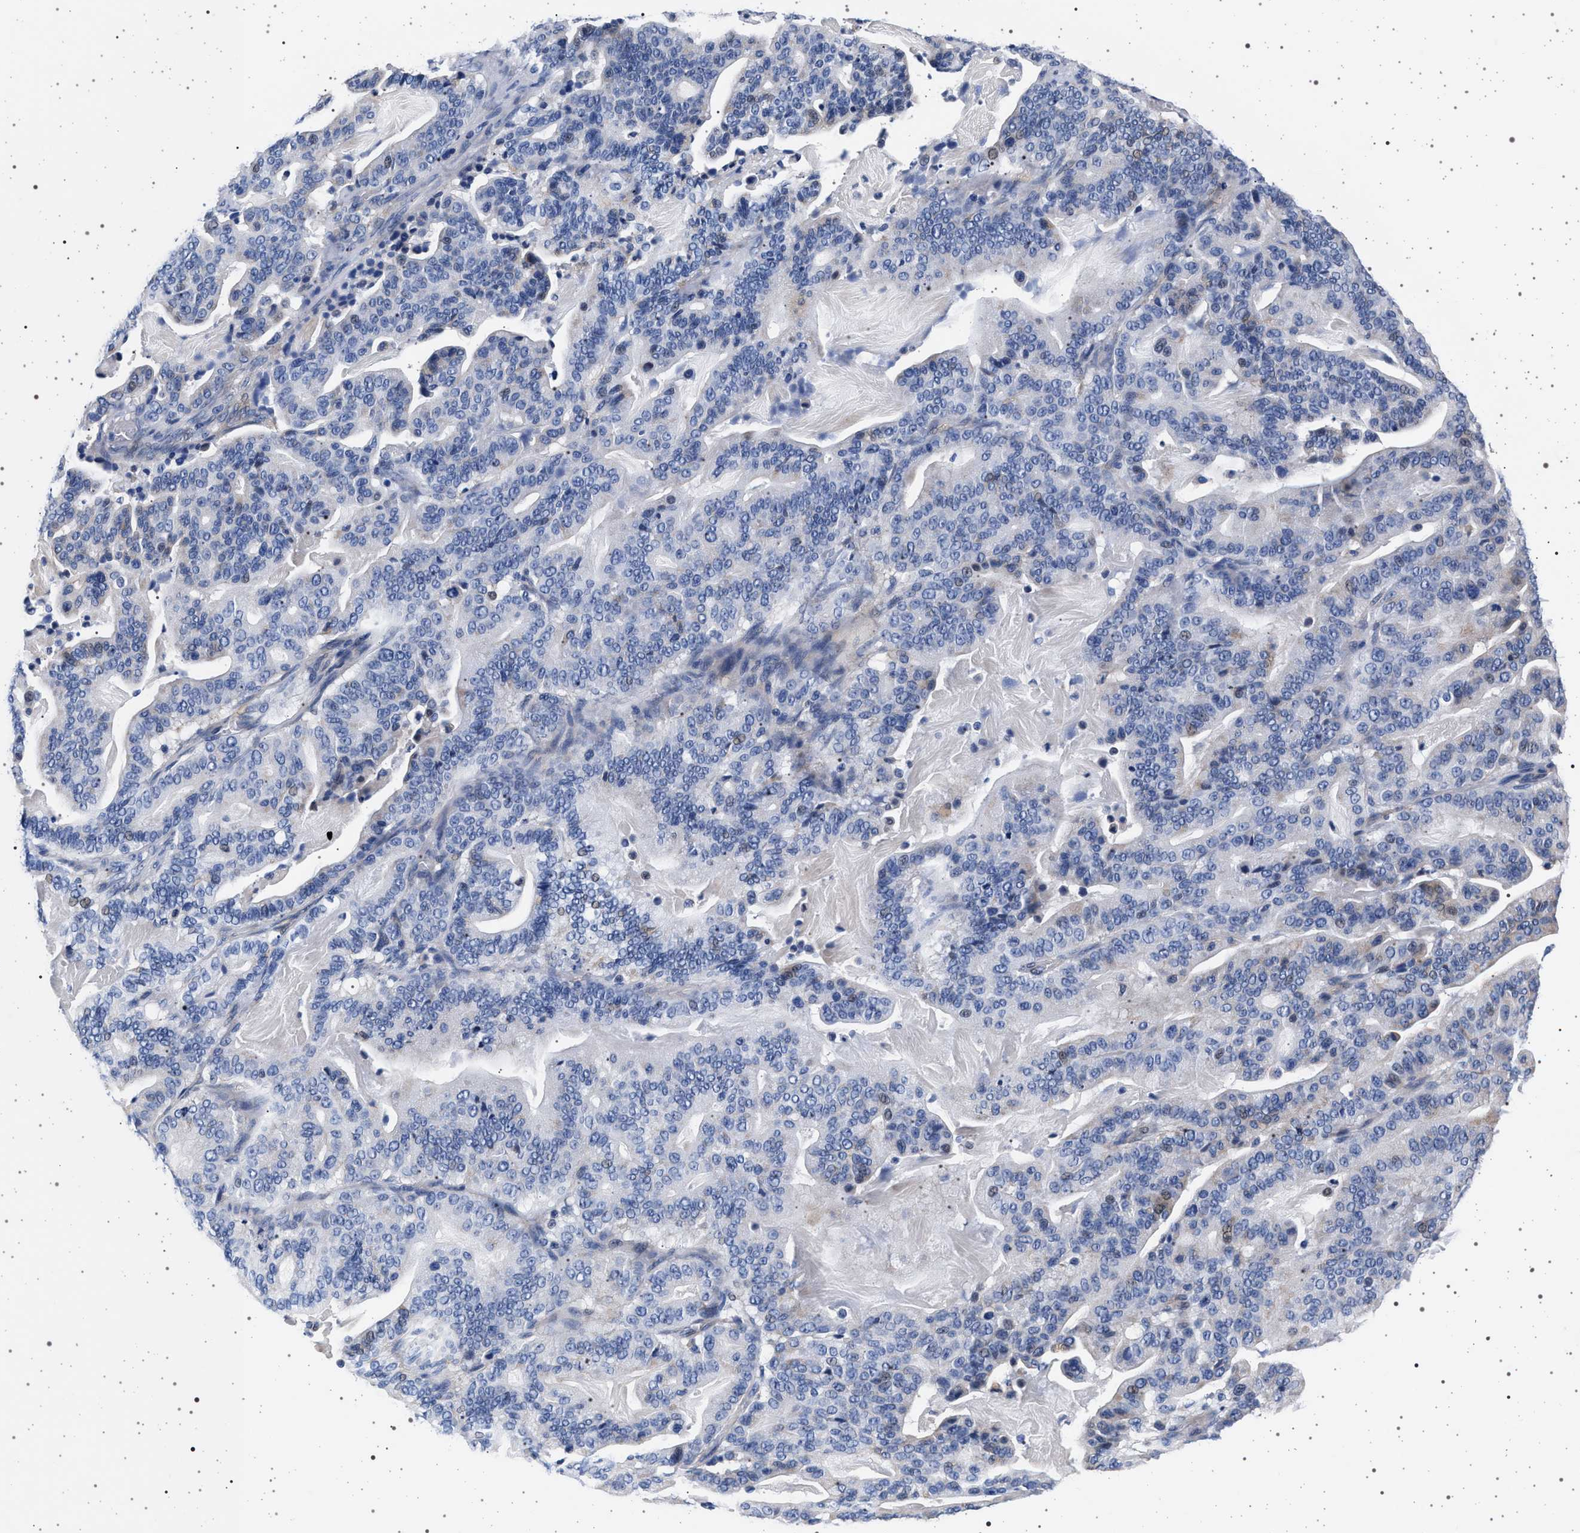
{"staining": {"intensity": "negative", "quantity": "none", "location": "none"}, "tissue": "pancreatic cancer", "cell_type": "Tumor cells", "image_type": "cancer", "snomed": [{"axis": "morphology", "description": "Adenocarcinoma, NOS"}, {"axis": "topography", "description": "Pancreas"}], "caption": "High magnification brightfield microscopy of pancreatic cancer stained with DAB (brown) and counterstained with hematoxylin (blue): tumor cells show no significant positivity.", "gene": "SLC9A1", "patient": {"sex": "male", "age": 63}}